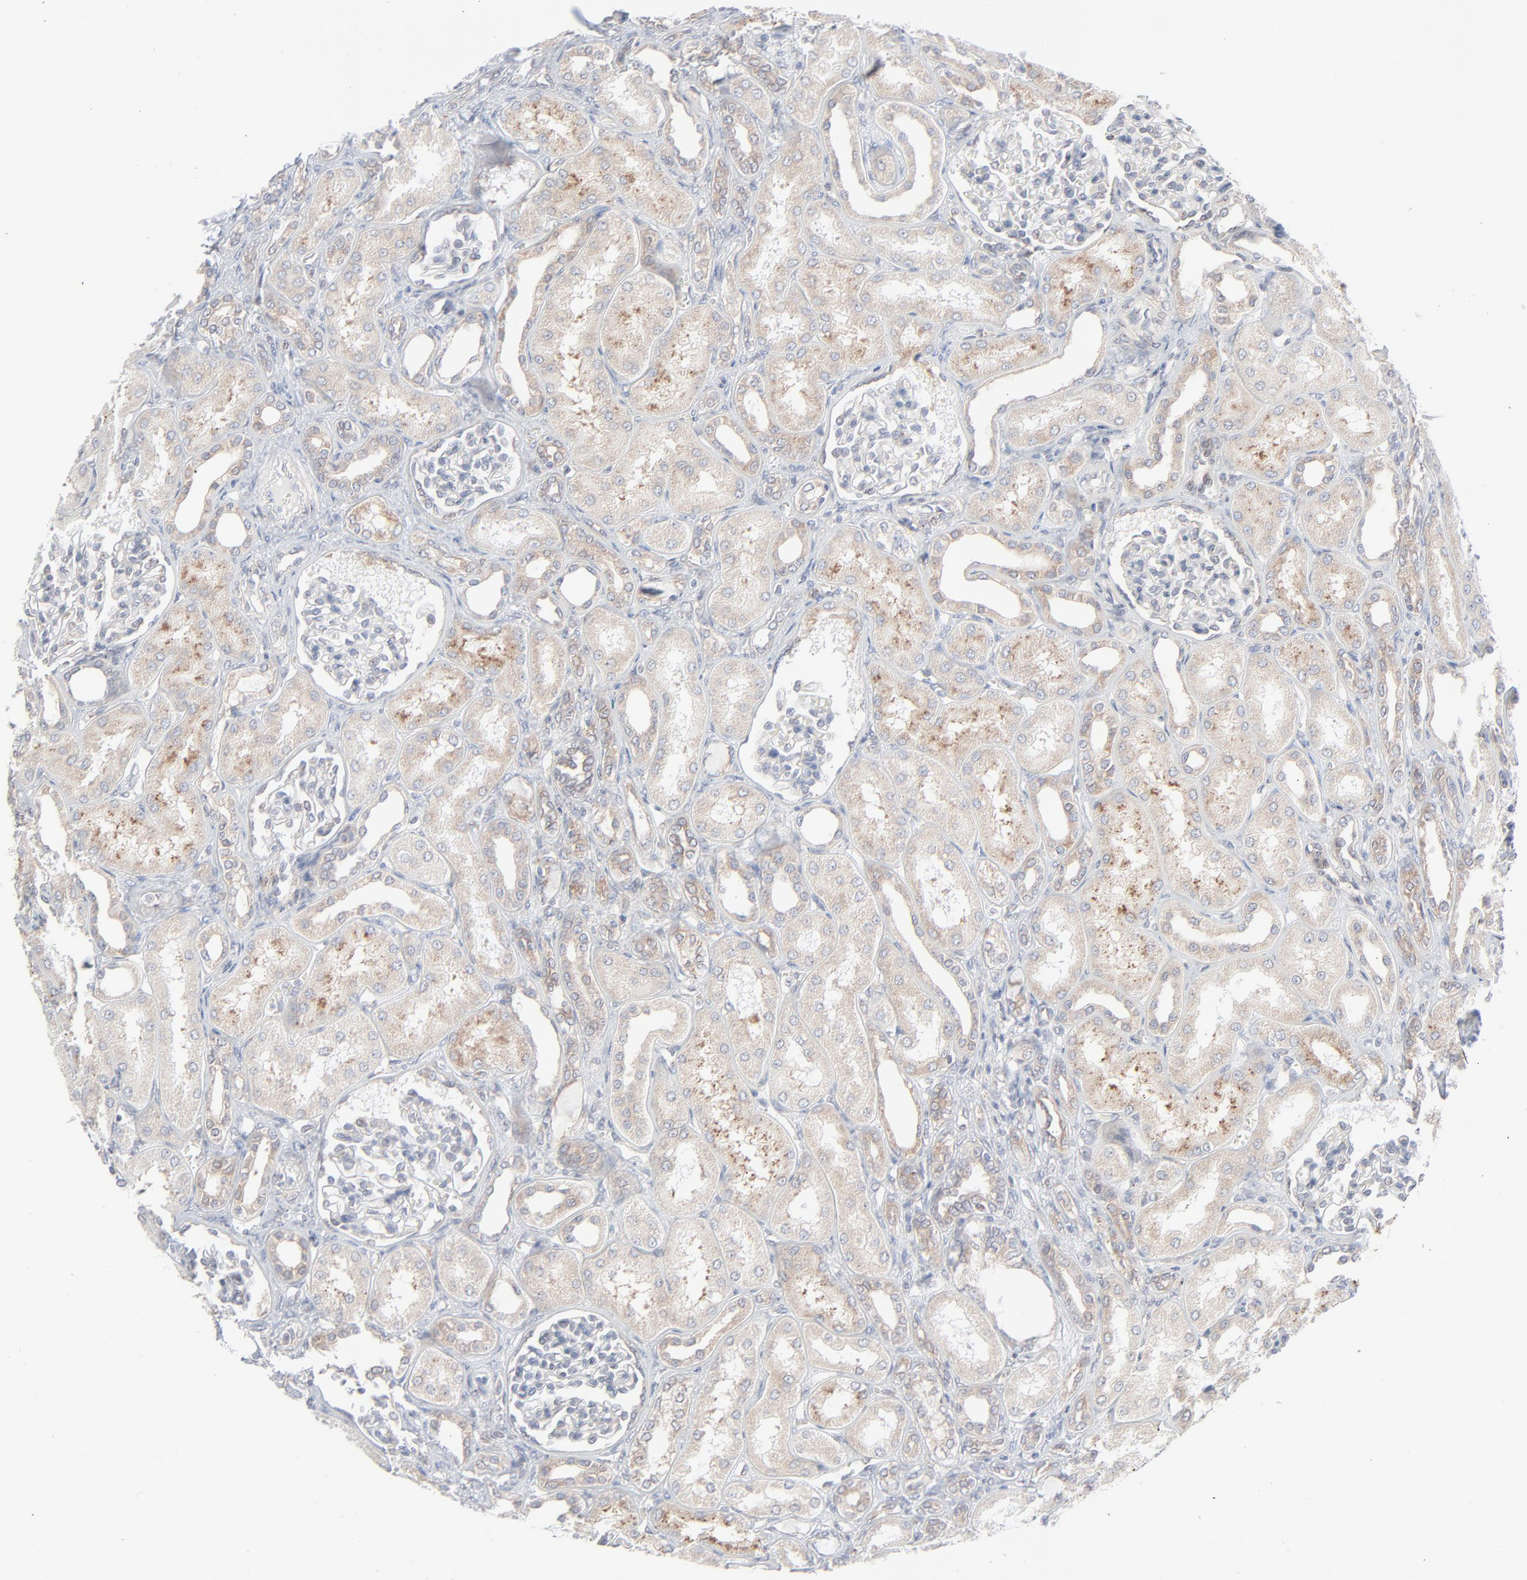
{"staining": {"intensity": "negative", "quantity": "none", "location": "none"}, "tissue": "kidney", "cell_type": "Cells in glomeruli", "image_type": "normal", "snomed": [{"axis": "morphology", "description": "Normal tissue, NOS"}, {"axis": "topography", "description": "Kidney"}], "caption": "A micrograph of kidney stained for a protein reveals no brown staining in cells in glomeruli.", "gene": "KDSR", "patient": {"sex": "male", "age": 7}}